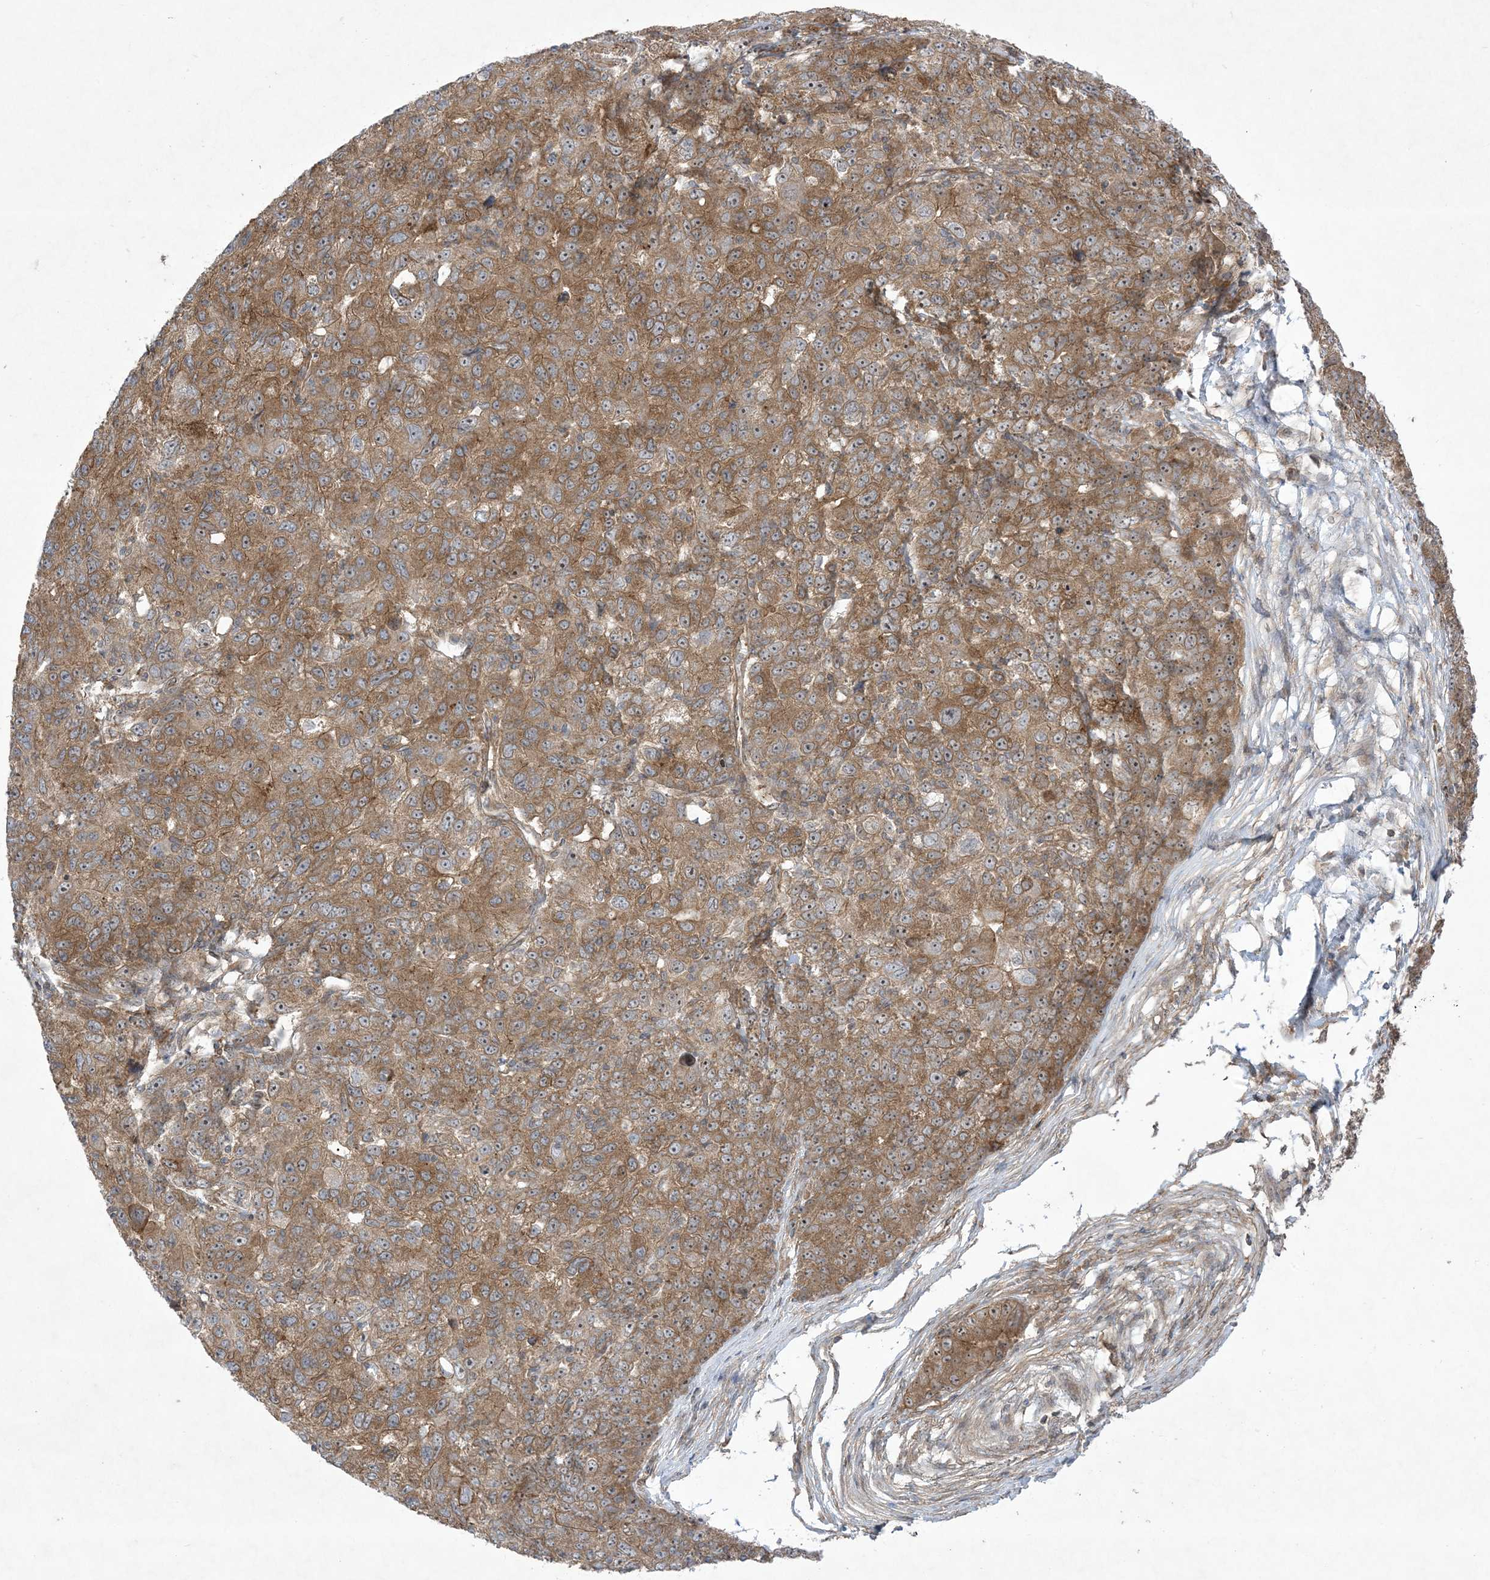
{"staining": {"intensity": "moderate", "quantity": ">75%", "location": "cytoplasmic/membranous,nuclear"}, "tissue": "ovarian cancer", "cell_type": "Tumor cells", "image_type": "cancer", "snomed": [{"axis": "morphology", "description": "Carcinoma, endometroid"}, {"axis": "topography", "description": "Ovary"}], "caption": "Protein analysis of endometroid carcinoma (ovarian) tissue demonstrates moderate cytoplasmic/membranous and nuclear positivity in approximately >75% of tumor cells.", "gene": "SOGA3", "patient": {"sex": "female", "age": 42}}